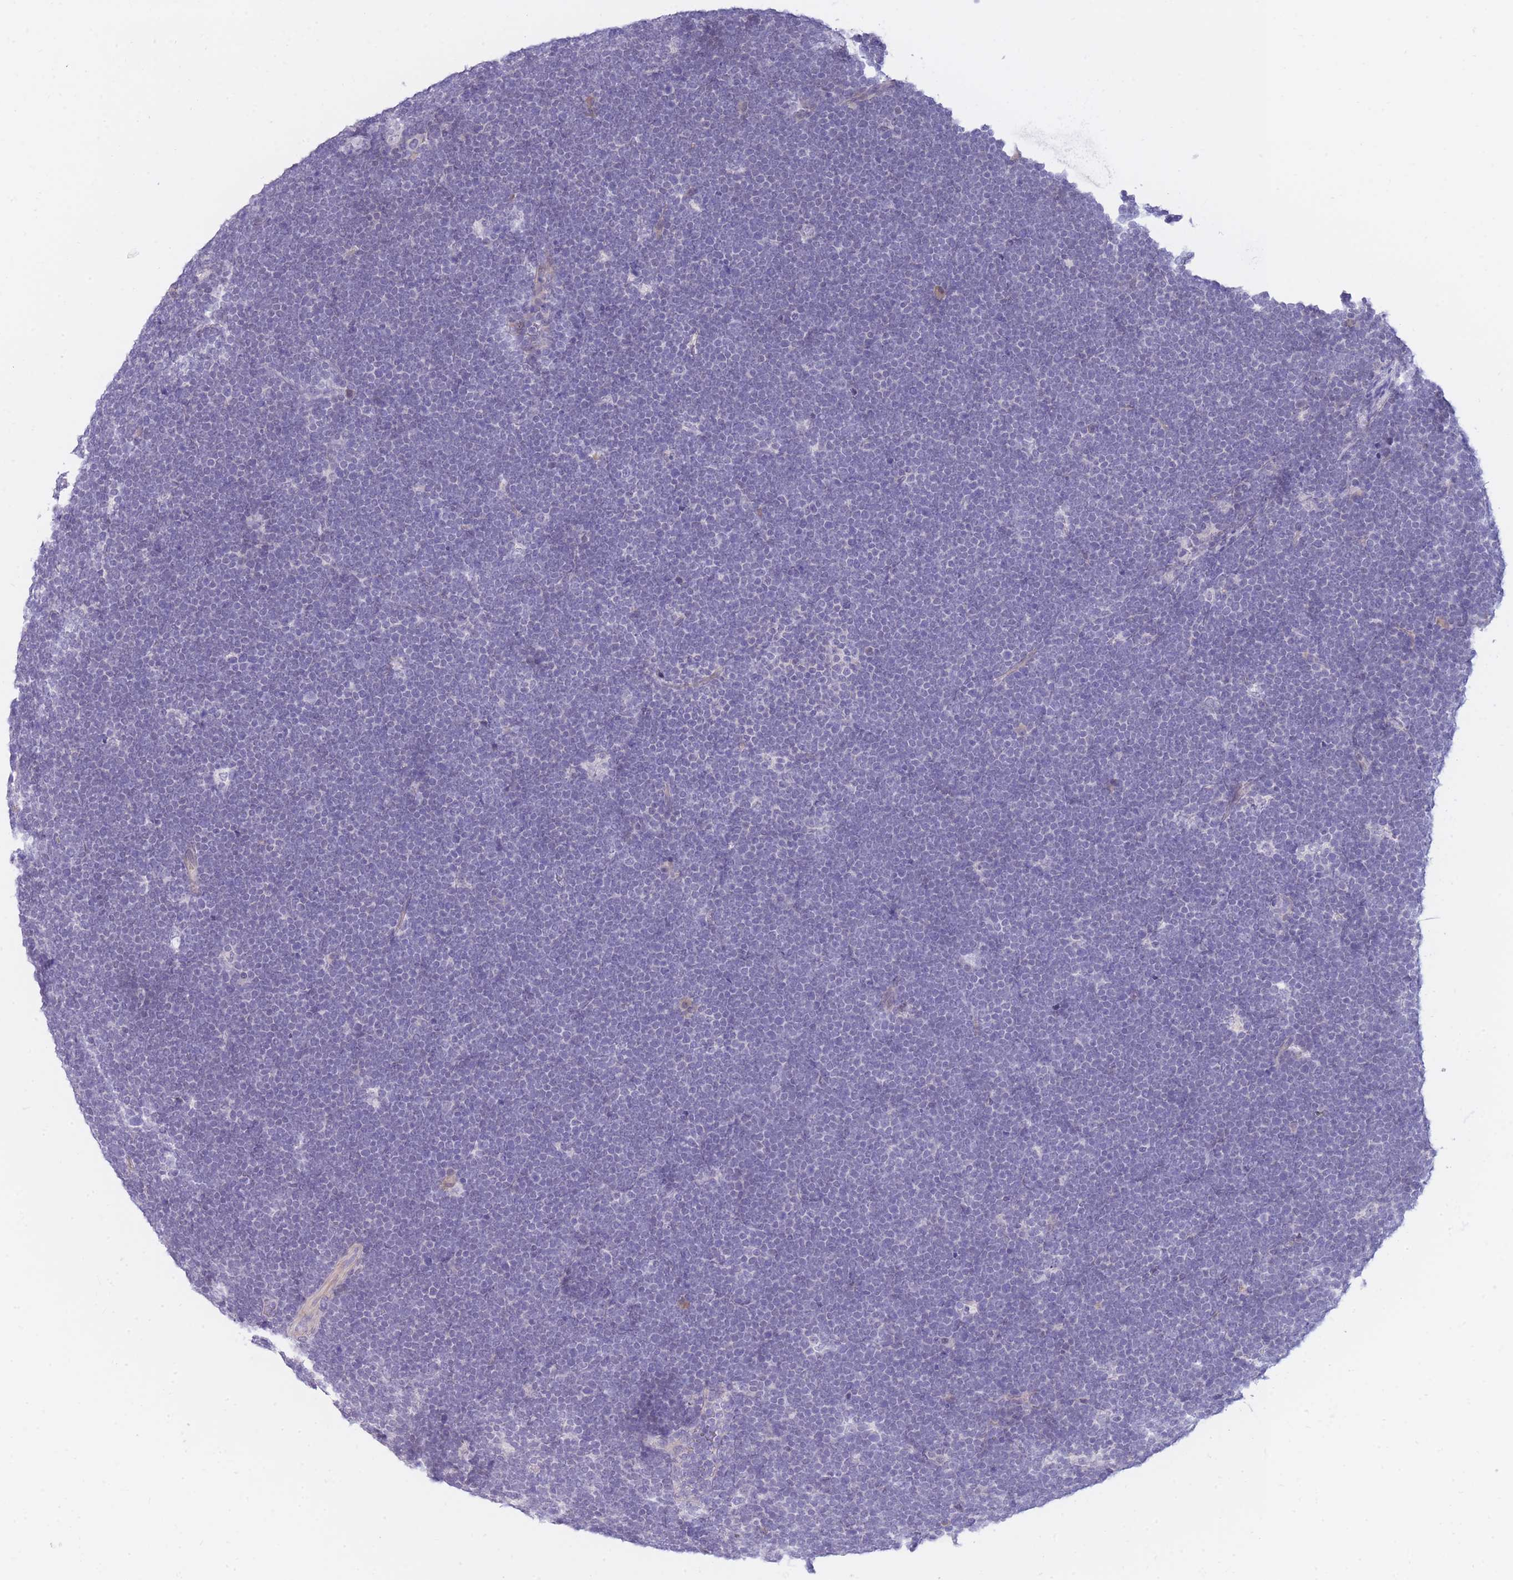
{"staining": {"intensity": "negative", "quantity": "none", "location": "none"}, "tissue": "lymphoma", "cell_type": "Tumor cells", "image_type": "cancer", "snomed": [{"axis": "morphology", "description": "Malignant lymphoma, non-Hodgkin's type, High grade"}, {"axis": "topography", "description": "Lymph node"}], "caption": "The image exhibits no significant positivity in tumor cells of lymphoma.", "gene": "PRR23B", "patient": {"sex": "male", "age": 13}}